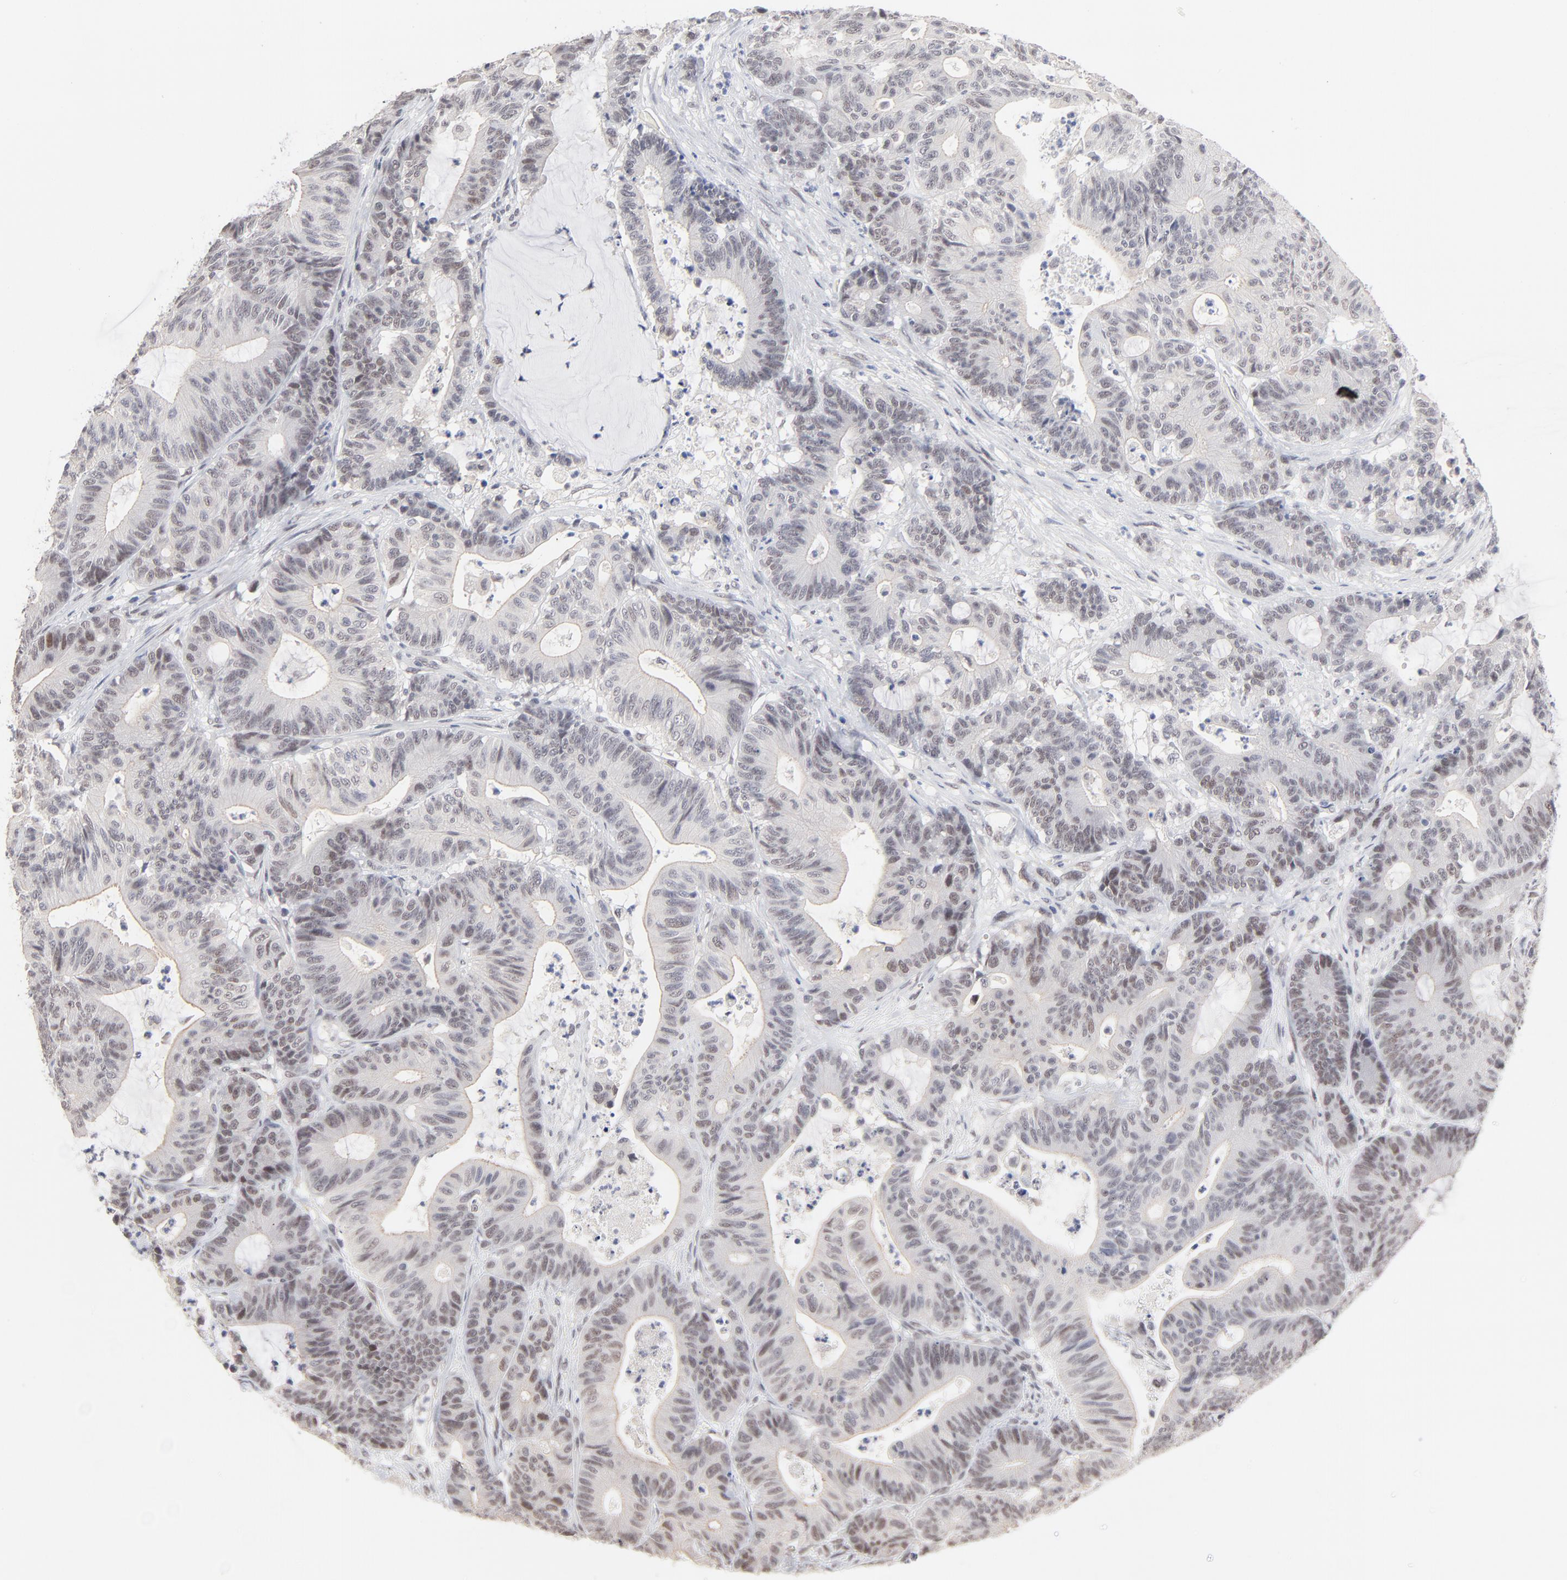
{"staining": {"intensity": "weak", "quantity": "<25%", "location": "nuclear"}, "tissue": "colorectal cancer", "cell_type": "Tumor cells", "image_type": "cancer", "snomed": [{"axis": "morphology", "description": "Adenocarcinoma, NOS"}, {"axis": "topography", "description": "Colon"}], "caption": "Immunohistochemical staining of colorectal adenocarcinoma demonstrates no significant expression in tumor cells.", "gene": "MBIP", "patient": {"sex": "female", "age": 84}}